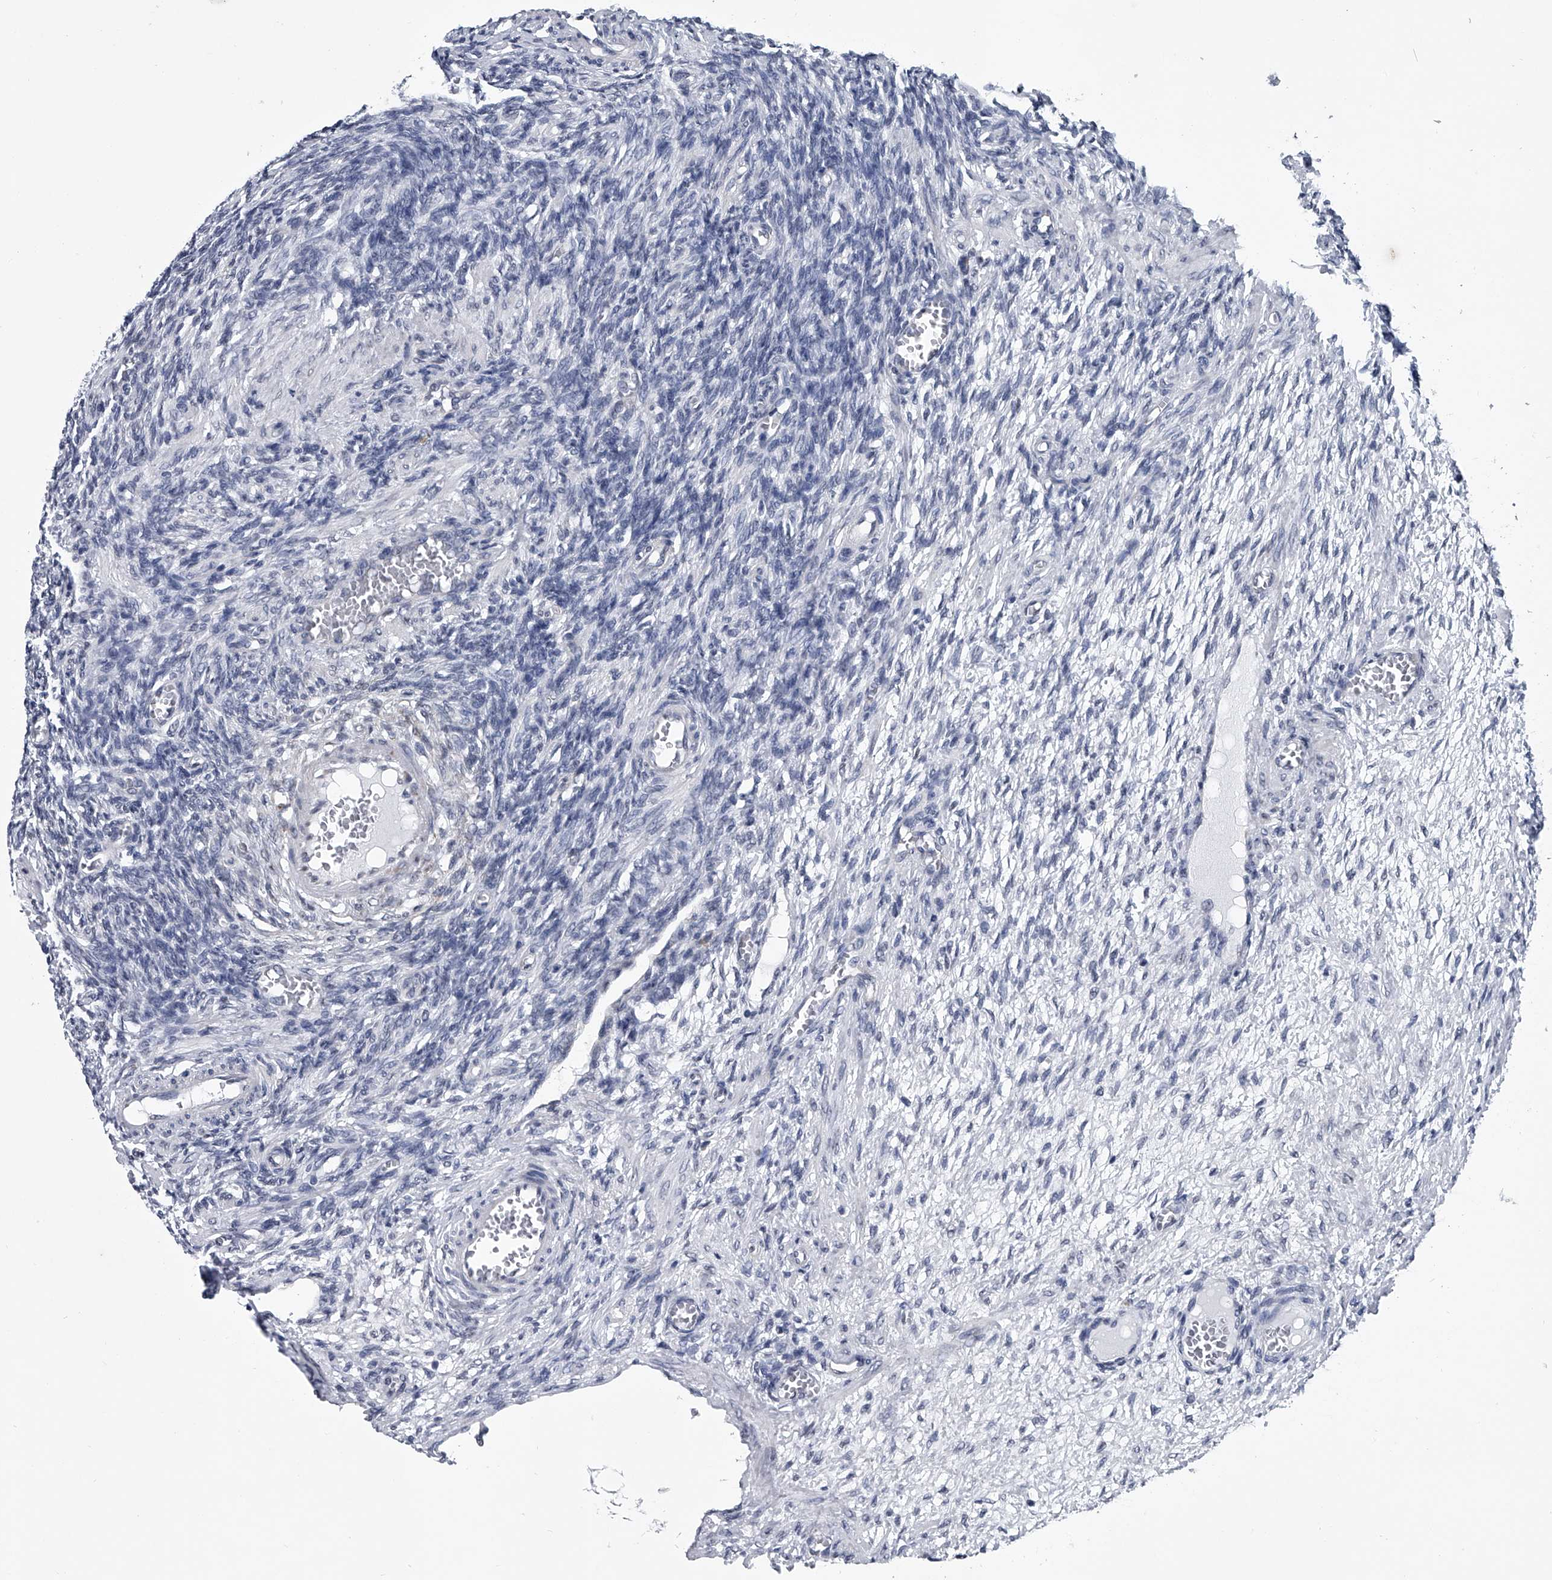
{"staining": {"intensity": "negative", "quantity": "none", "location": "none"}, "tissue": "ovary", "cell_type": "Ovarian stroma cells", "image_type": "normal", "snomed": [{"axis": "morphology", "description": "Normal tissue, NOS"}, {"axis": "topography", "description": "Ovary"}], "caption": "IHC histopathology image of unremarkable ovary: ovary stained with DAB (3,3'-diaminobenzidine) demonstrates no significant protein staining in ovarian stroma cells.", "gene": "PPP2R5D", "patient": {"sex": "female", "age": 27}}